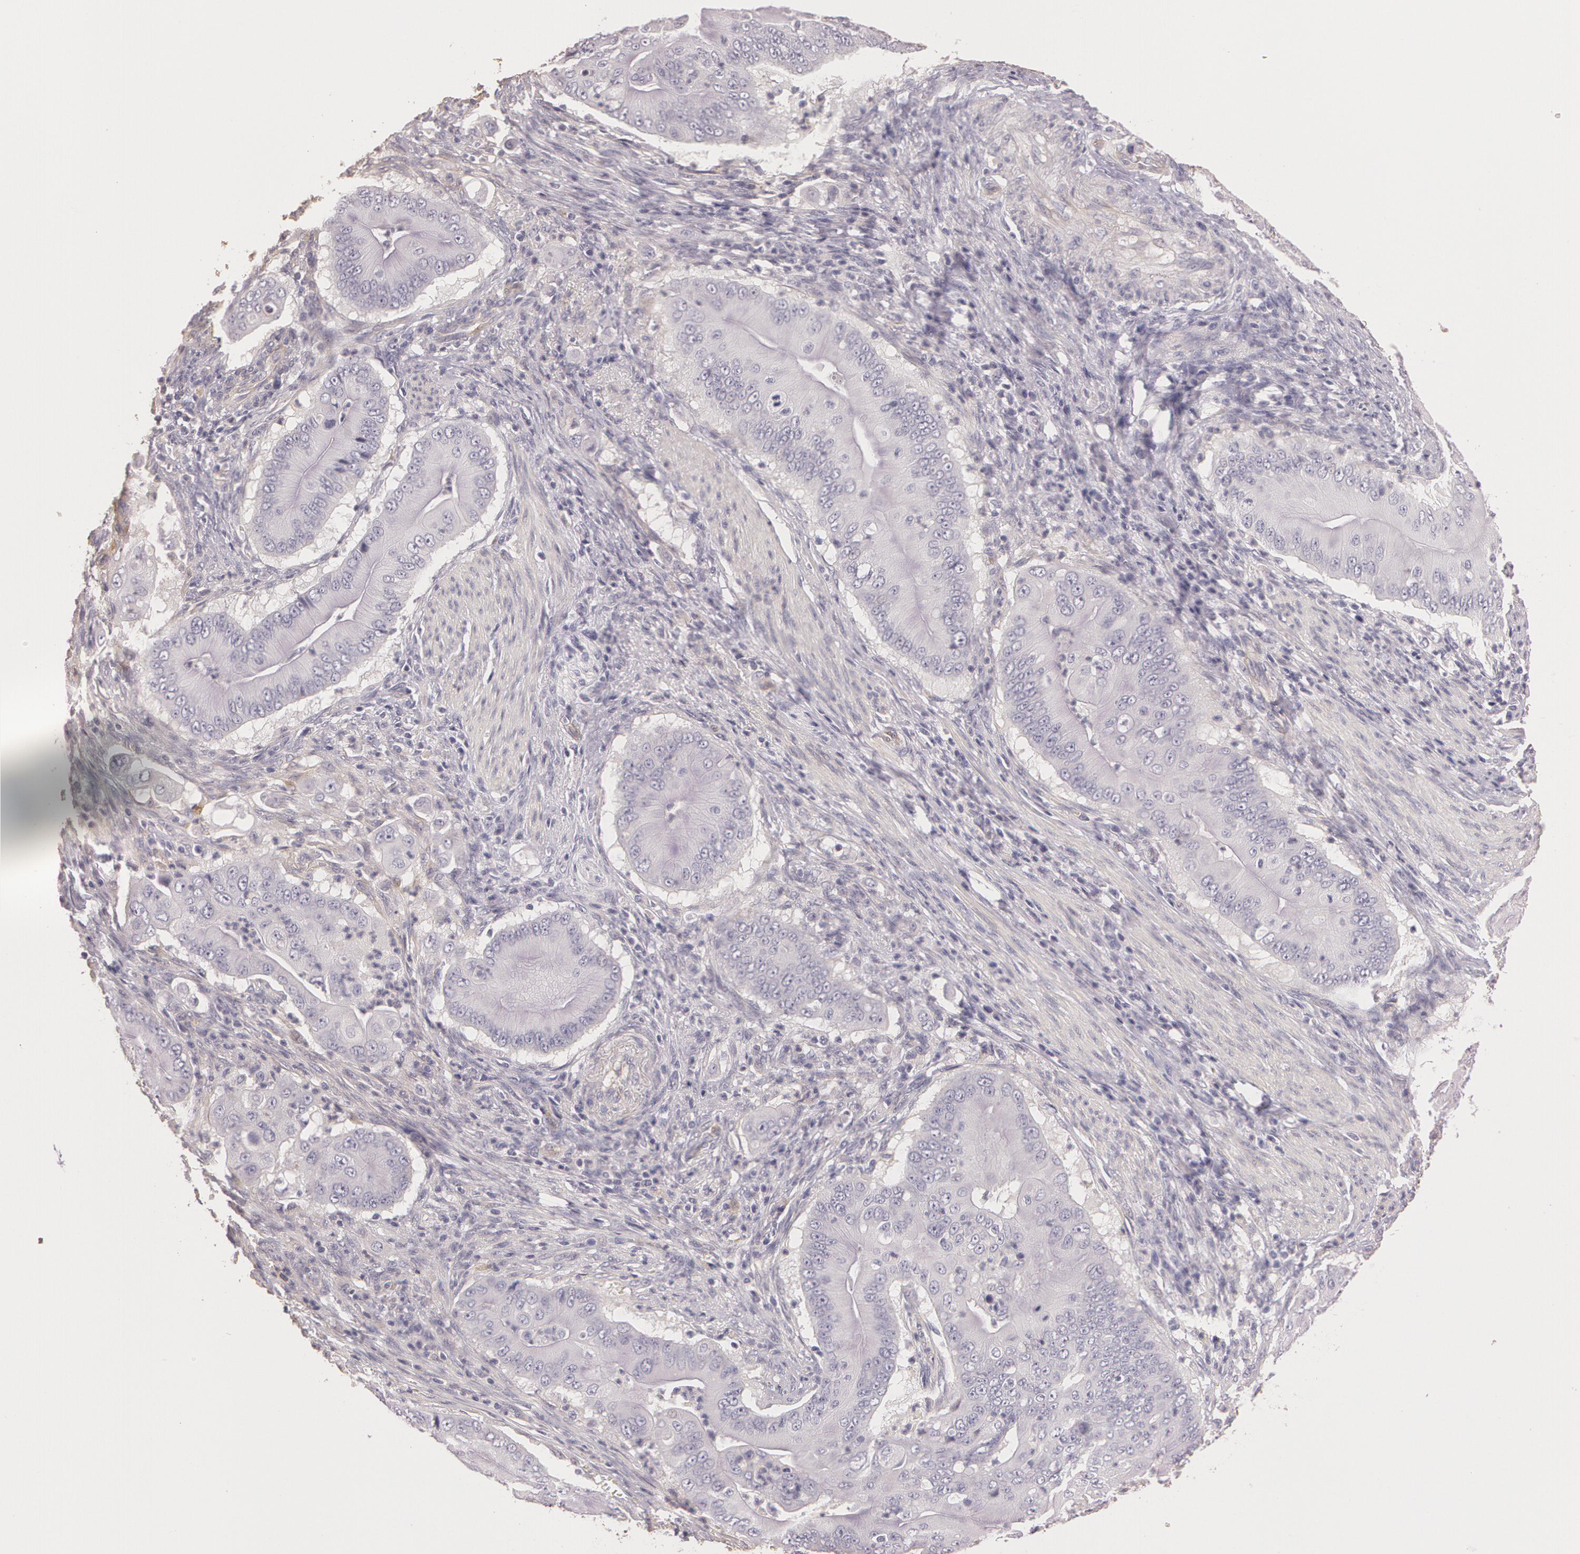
{"staining": {"intensity": "negative", "quantity": "none", "location": "none"}, "tissue": "pancreatic cancer", "cell_type": "Tumor cells", "image_type": "cancer", "snomed": [{"axis": "morphology", "description": "Adenocarcinoma, NOS"}, {"axis": "topography", "description": "Pancreas"}], "caption": "Human pancreatic cancer (adenocarcinoma) stained for a protein using immunohistochemistry displays no expression in tumor cells.", "gene": "G2E3", "patient": {"sex": "male", "age": 62}}